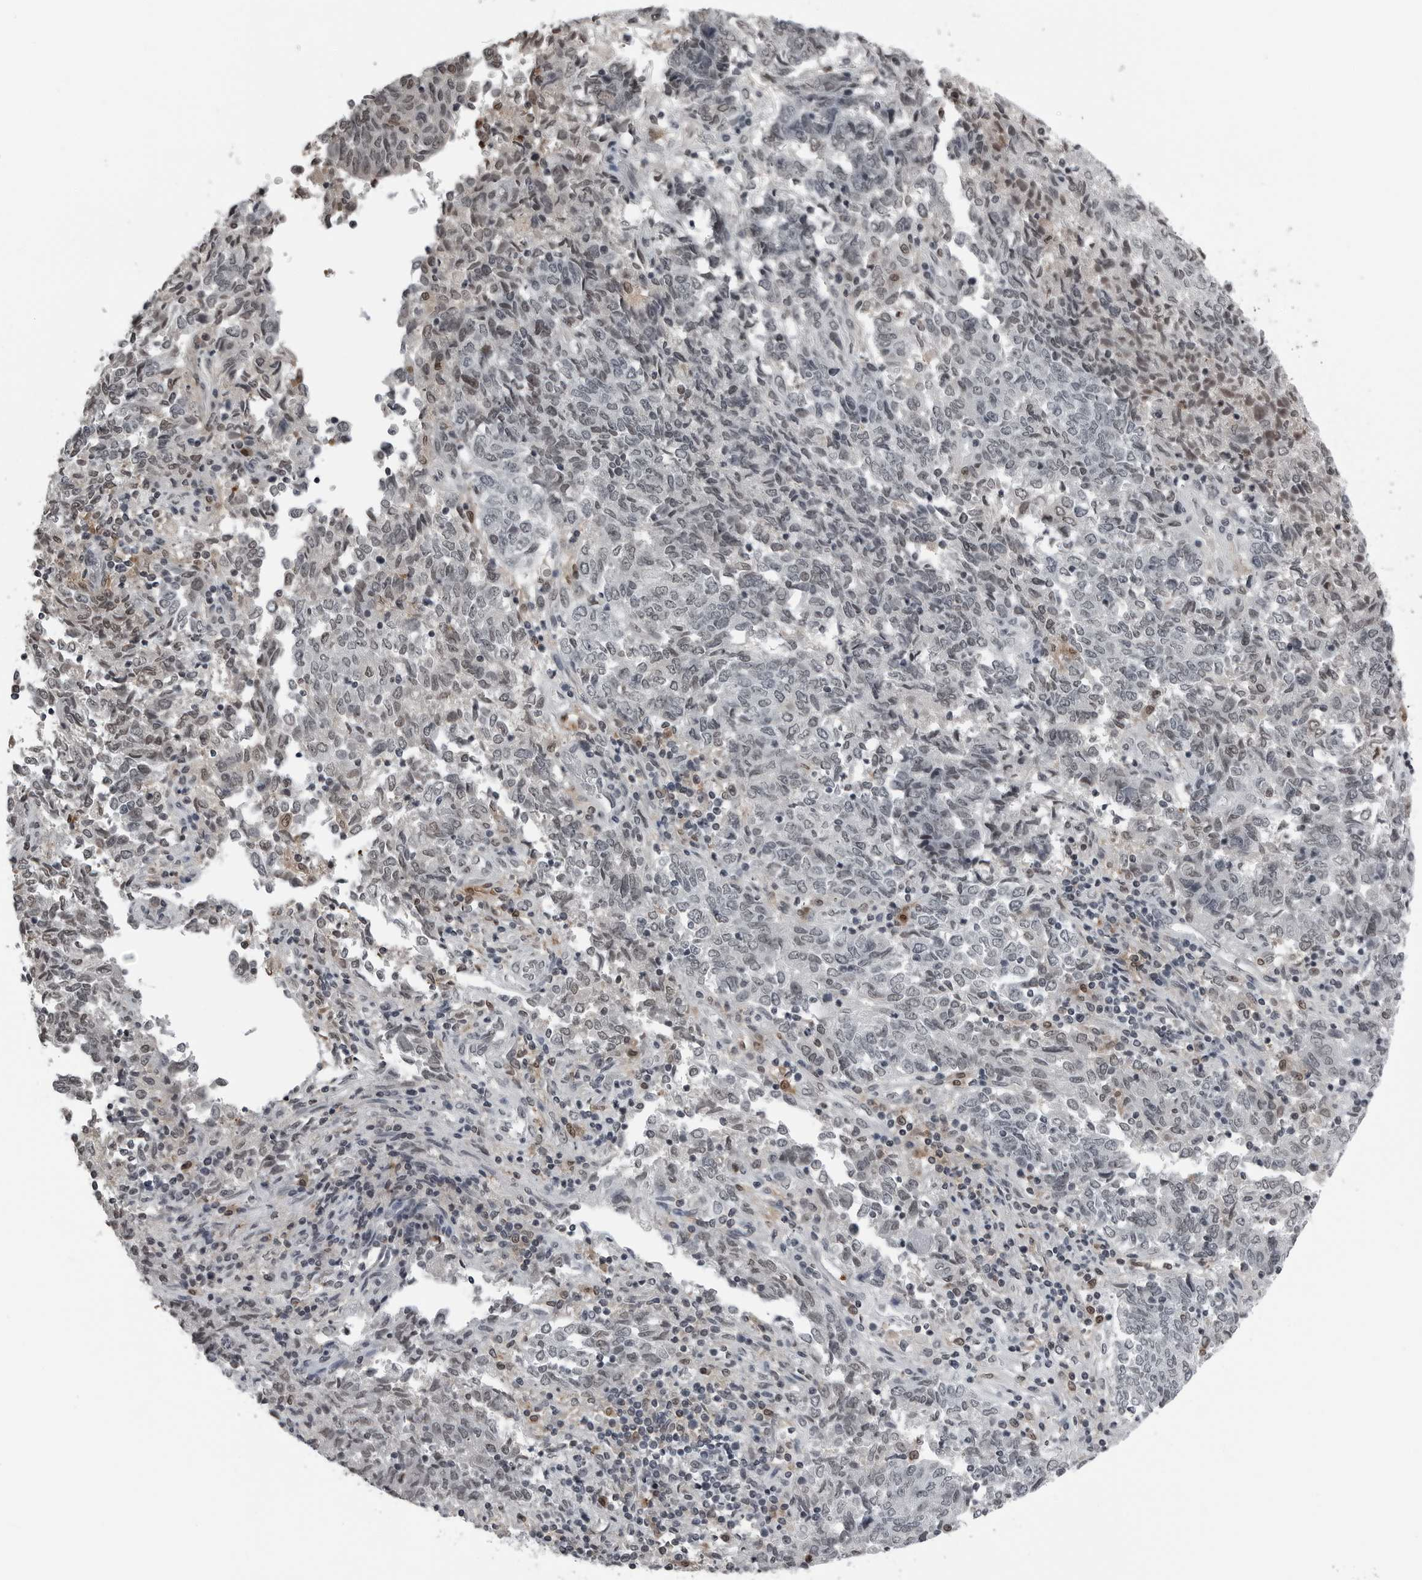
{"staining": {"intensity": "moderate", "quantity": "25%-75%", "location": "nuclear"}, "tissue": "endometrial cancer", "cell_type": "Tumor cells", "image_type": "cancer", "snomed": [{"axis": "morphology", "description": "Adenocarcinoma, NOS"}, {"axis": "topography", "description": "Endometrium"}], "caption": "Human endometrial cancer (adenocarcinoma) stained for a protein (brown) shows moderate nuclear positive expression in approximately 25%-75% of tumor cells.", "gene": "AKR1A1", "patient": {"sex": "female", "age": 80}}